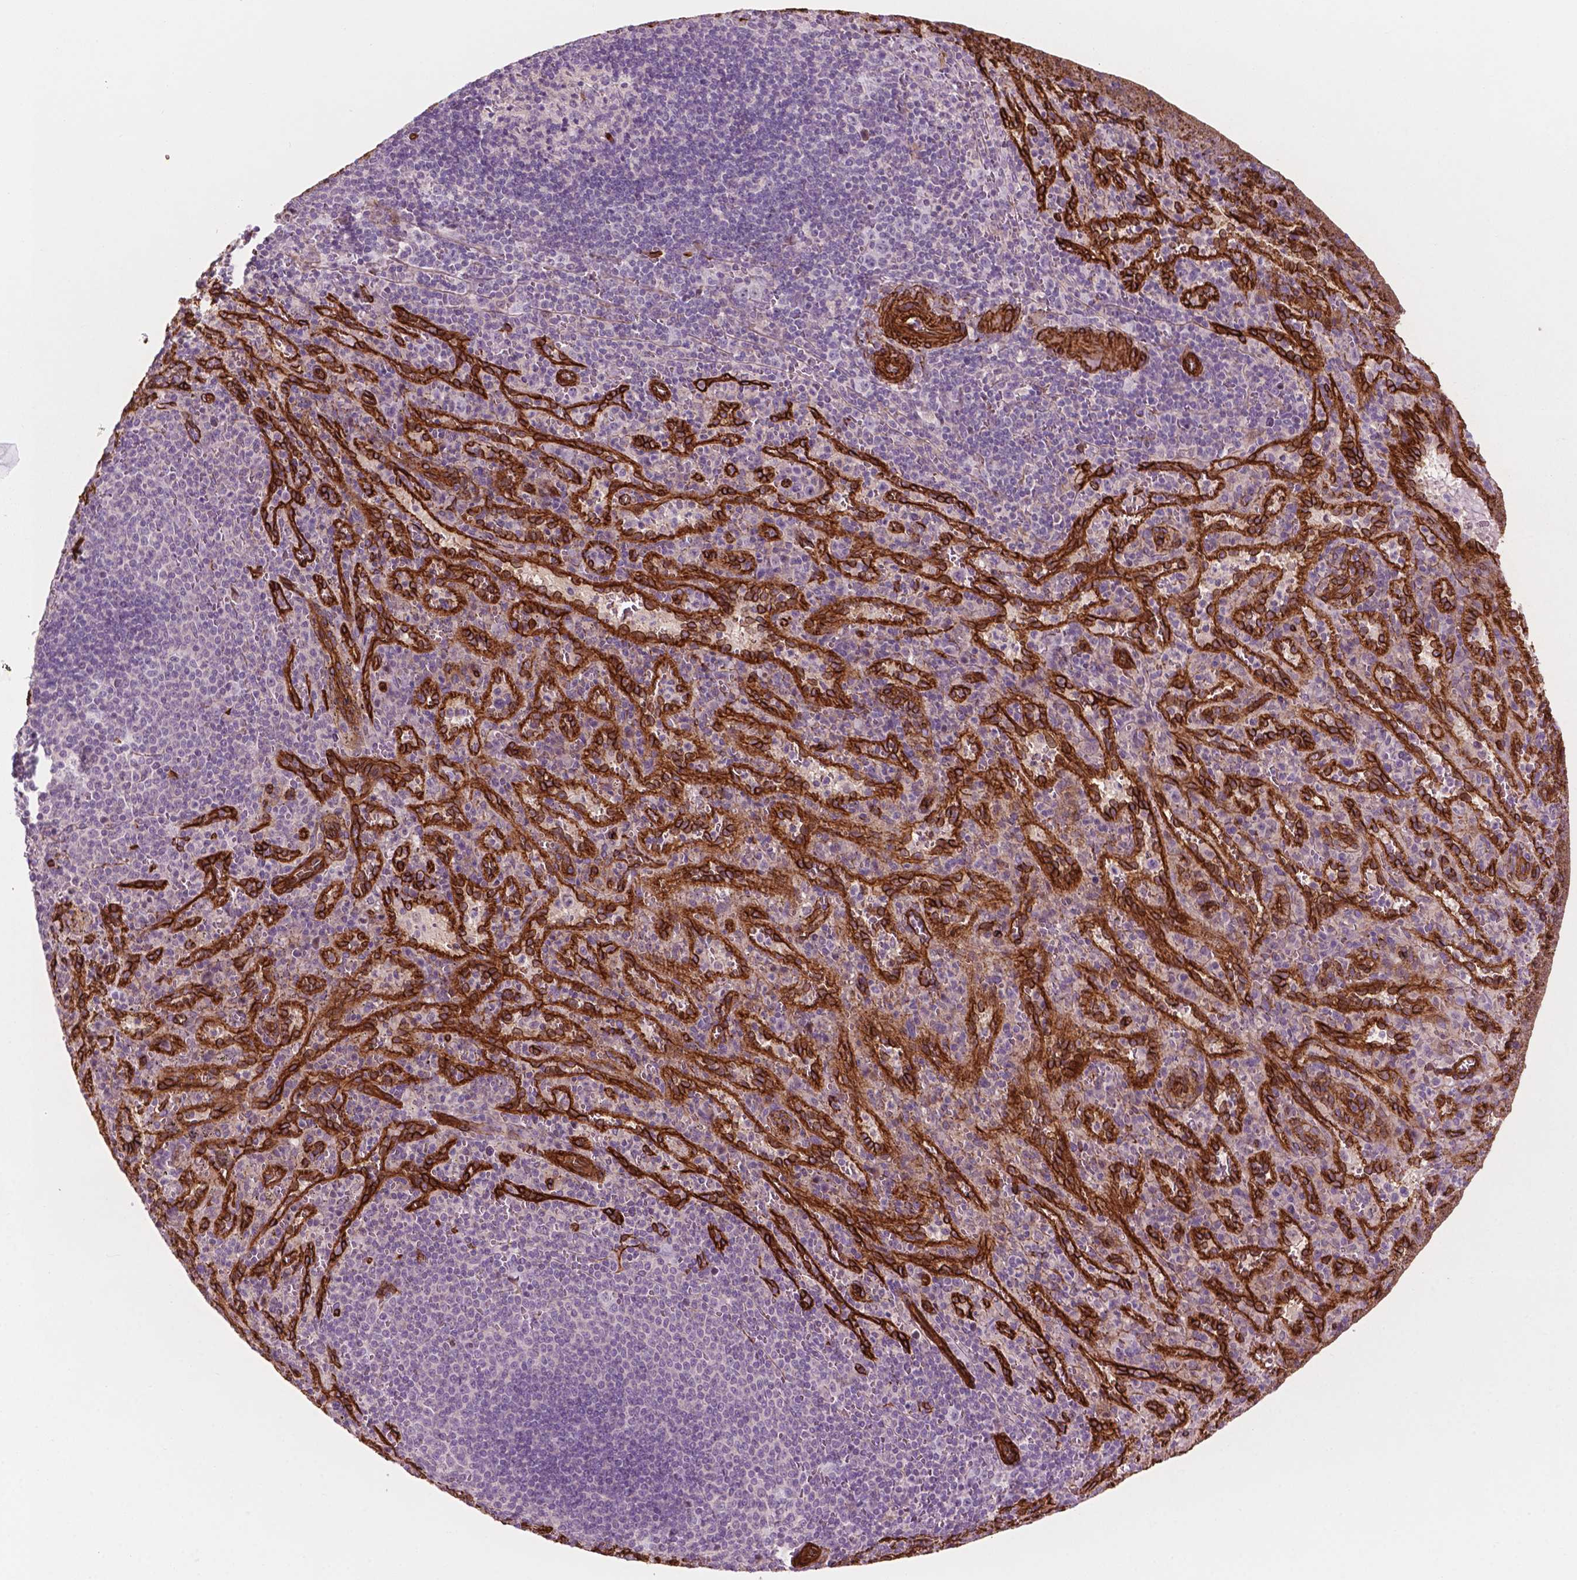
{"staining": {"intensity": "negative", "quantity": "none", "location": "none"}, "tissue": "spleen", "cell_type": "Cells in red pulp", "image_type": "normal", "snomed": [{"axis": "morphology", "description": "Normal tissue, NOS"}, {"axis": "topography", "description": "Spleen"}], "caption": "Immunohistochemical staining of normal human spleen demonstrates no significant expression in cells in red pulp.", "gene": "EGFL8", "patient": {"sex": "male", "age": 57}}